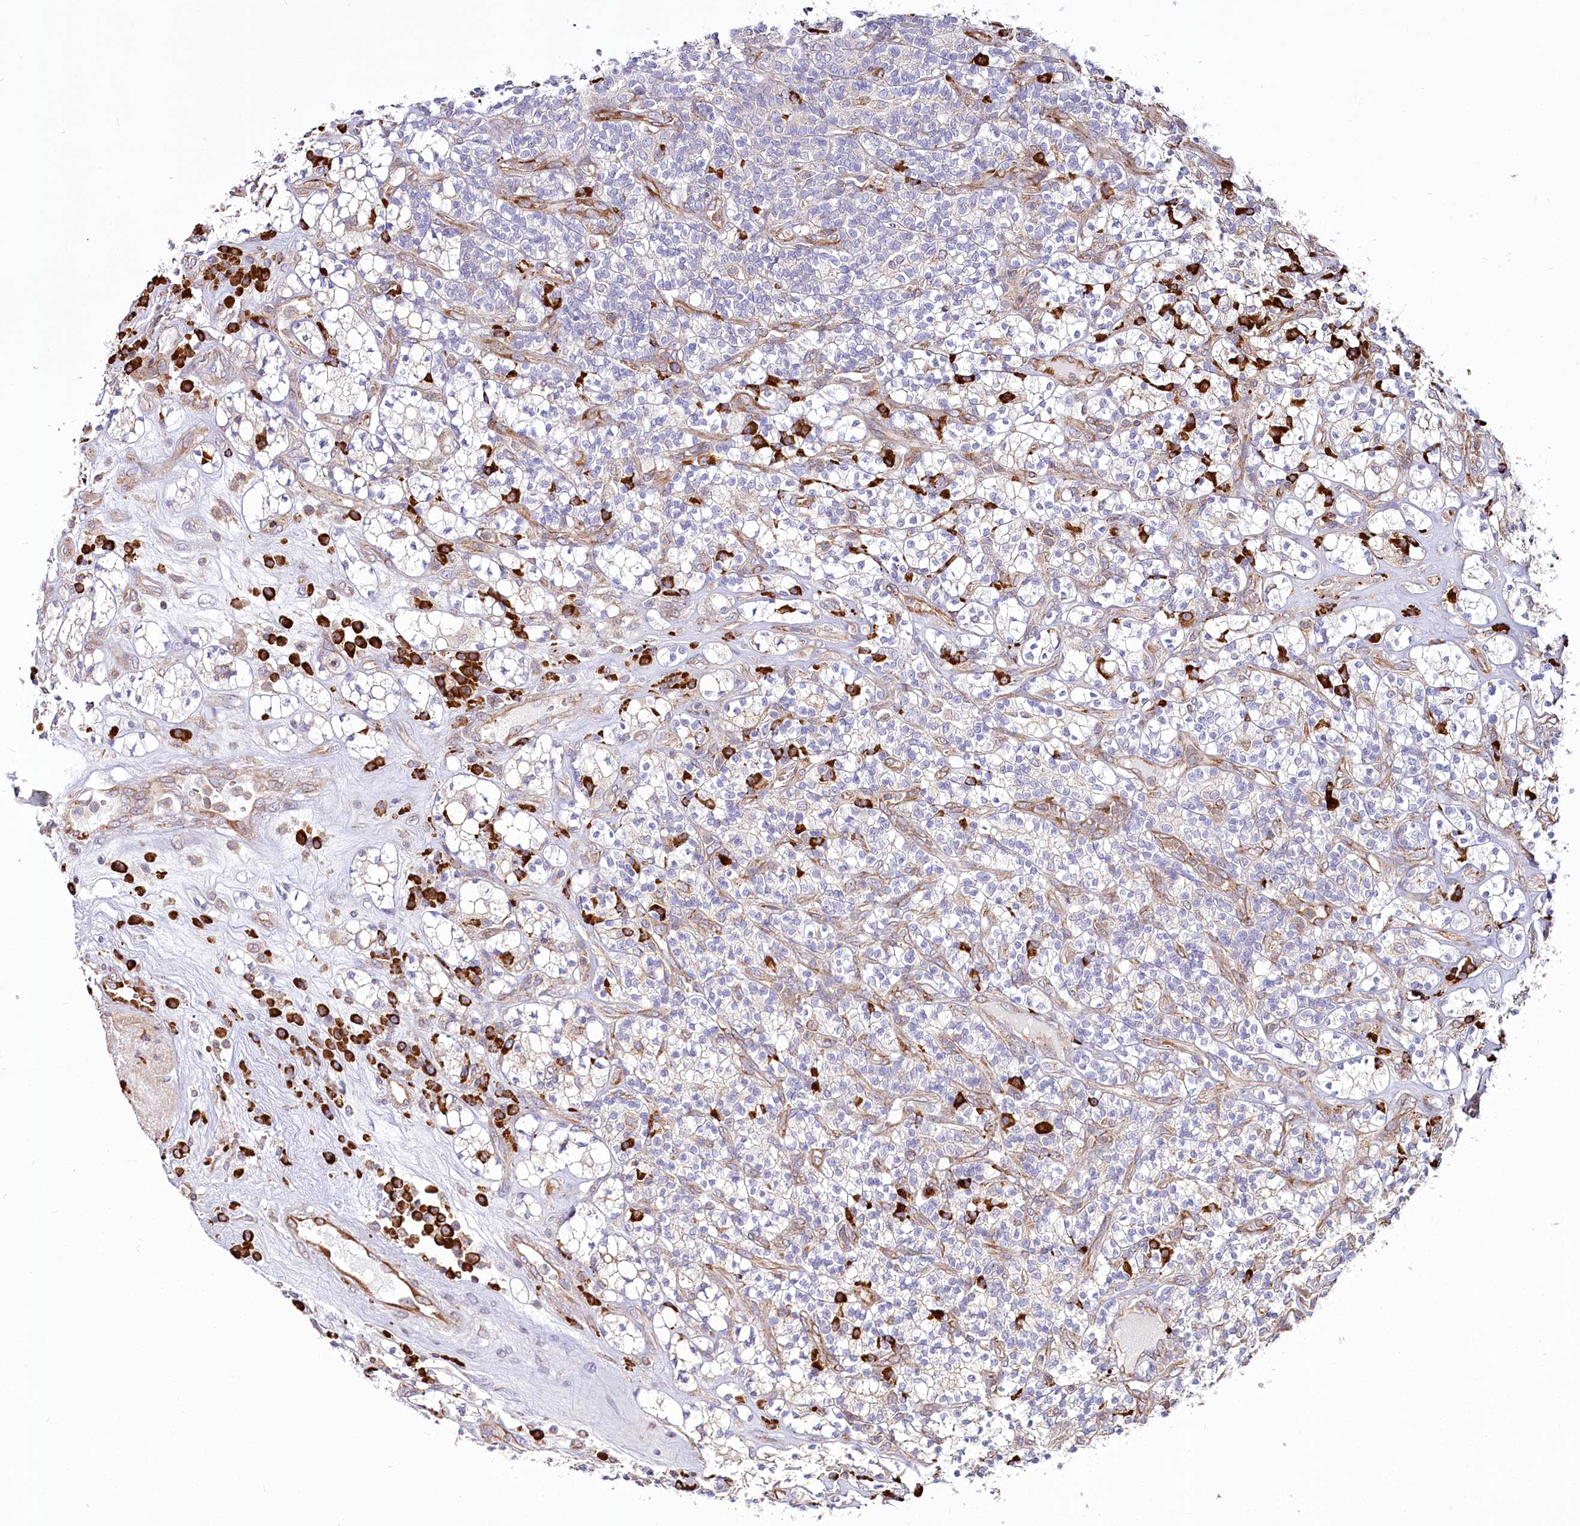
{"staining": {"intensity": "negative", "quantity": "none", "location": "none"}, "tissue": "renal cancer", "cell_type": "Tumor cells", "image_type": "cancer", "snomed": [{"axis": "morphology", "description": "Adenocarcinoma, NOS"}, {"axis": "topography", "description": "Kidney"}], "caption": "The immunohistochemistry micrograph has no significant expression in tumor cells of adenocarcinoma (renal) tissue.", "gene": "POGLUT1", "patient": {"sex": "male", "age": 77}}